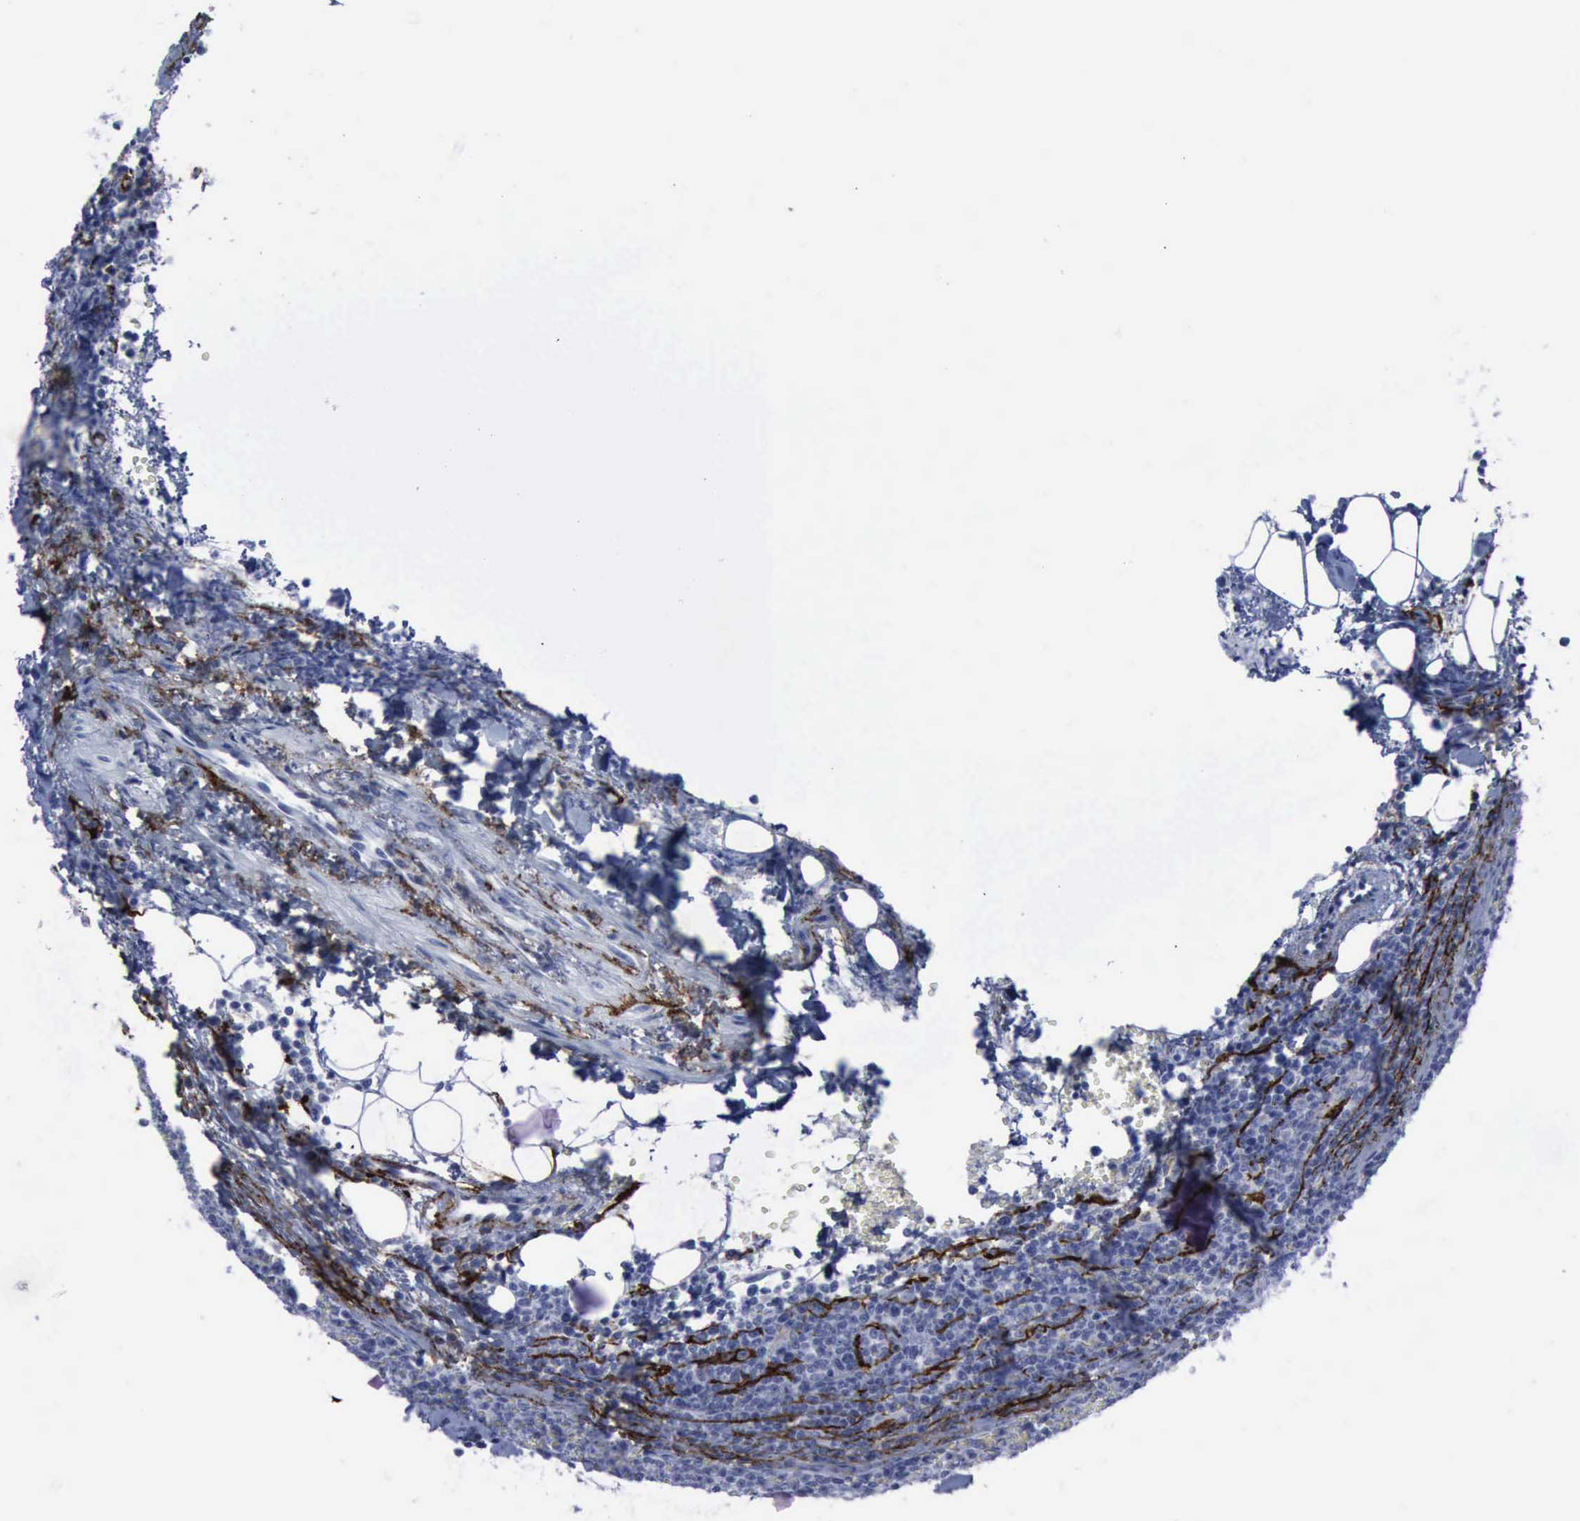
{"staining": {"intensity": "negative", "quantity": "none", "location": "none"}, "tissue": "lymphoma", "cell_type": "Tumor cells", "image_type": "cancer", "snomed": [{"axis": "morphology", "description": "Malignant lymphoma, non-Hodgkin's type, Low grade"}, {"axis": "topography", "description": "Lymph node"}], "caption": "Tumor cells are negative for protein expression in human lymphoma.", "gene": "NGFR", "patient": {"sex": "male", "age": 50}}